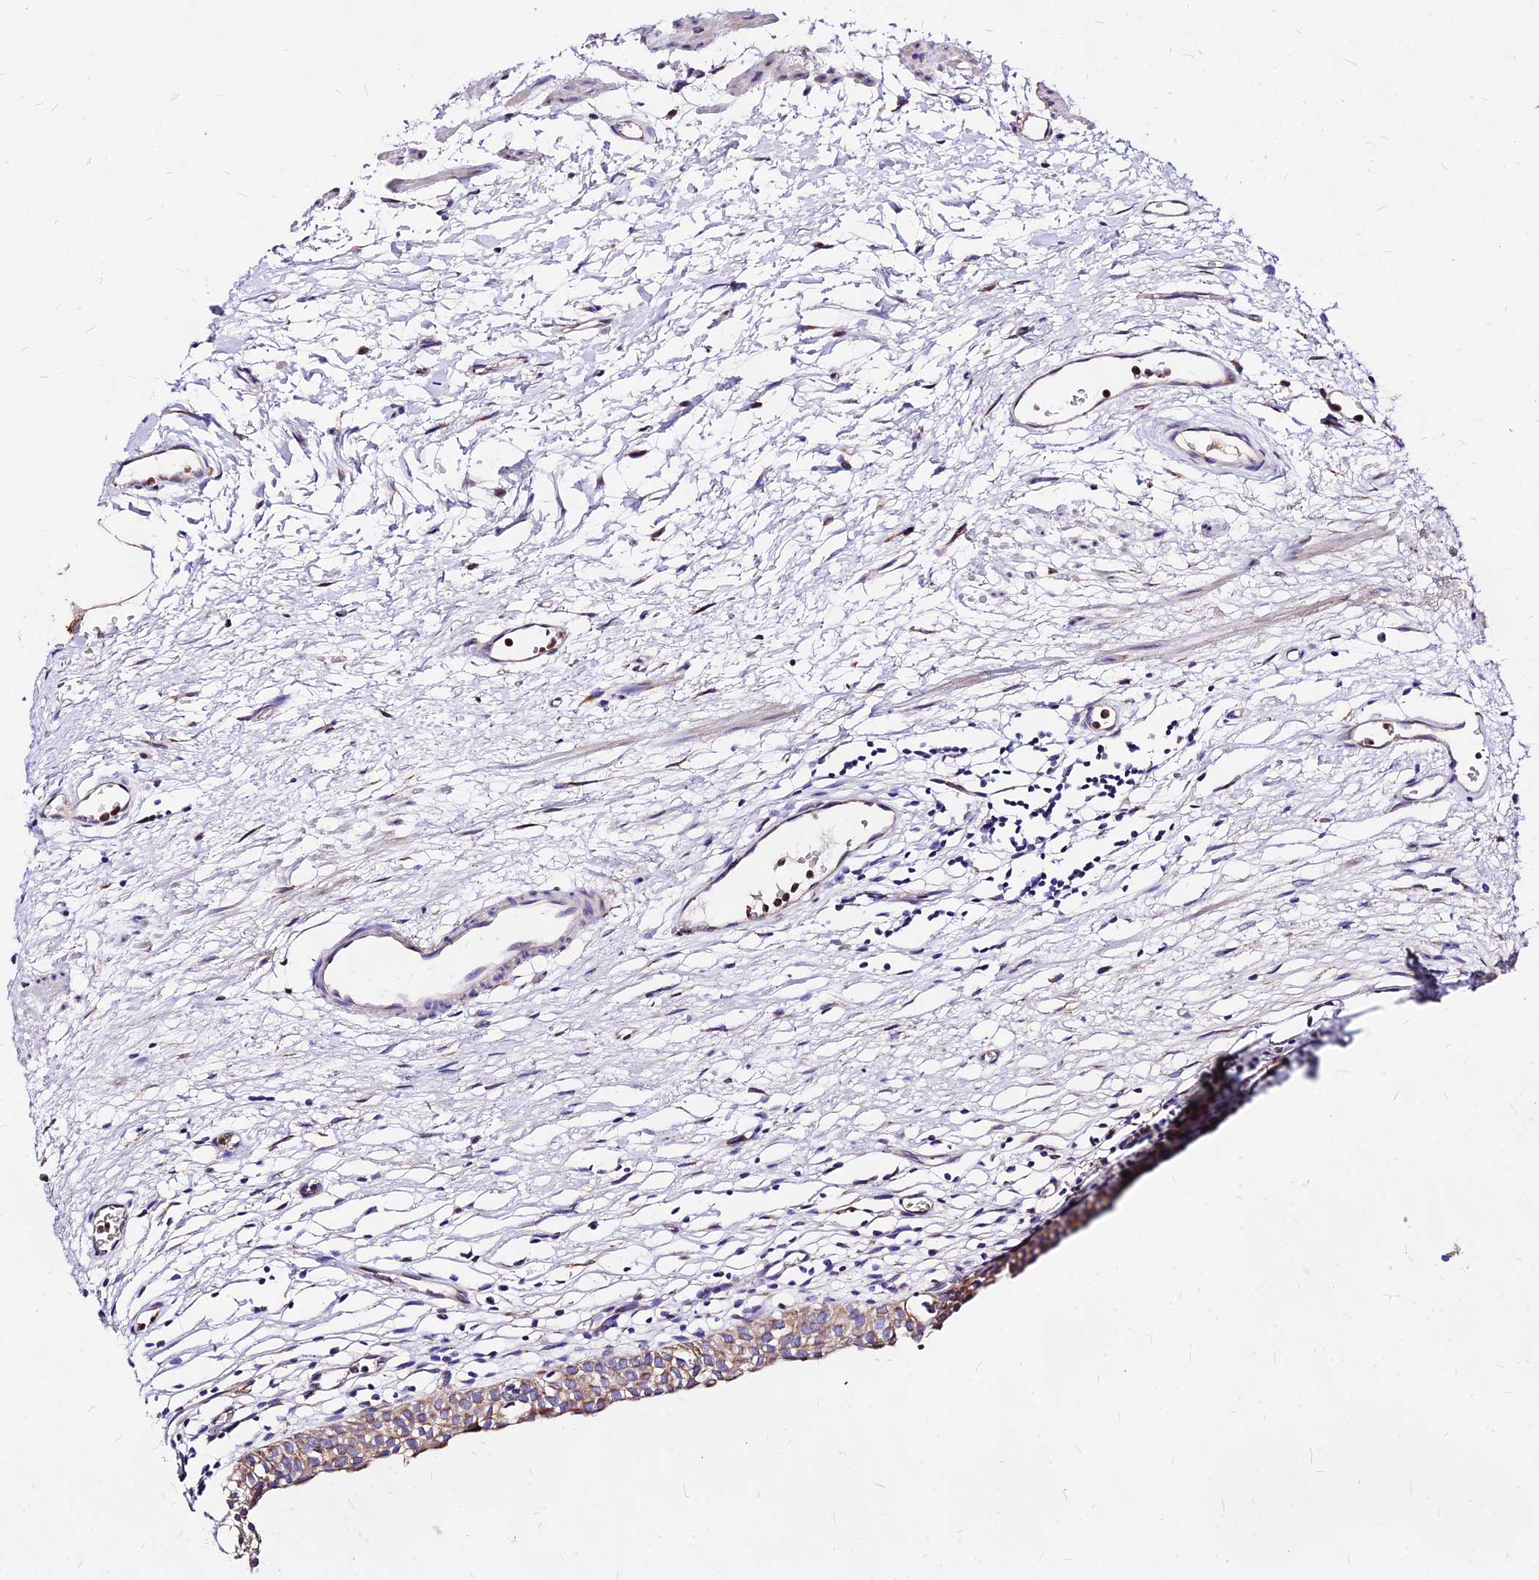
{"staining": {"intensity": "moderate", "quantity": ">75%", "location": "cytoplasmic/membranous"}, "tissue": "urinary bladder", "cell_type": "Urothelial cells", "image_type": "normal", "snomed": [{"axis": "morphology", "description": "Normal tissue, NOS"}, {"axis": "morphology", "description": "Urothelial carcinoma, High grade"}, {"axis": "topography", "description": "Urinary bladder"}], "caption": "Protein expression analysis of unremarkable human urinary bladder reveals moderate cytoplasmic/membranous staining in about >75% of urothelial cells. (Brightfield microscopy of DAB IHC at high magnification).", "gene": "MRPL3", "patient": {"sex": "female", "age": 60}}